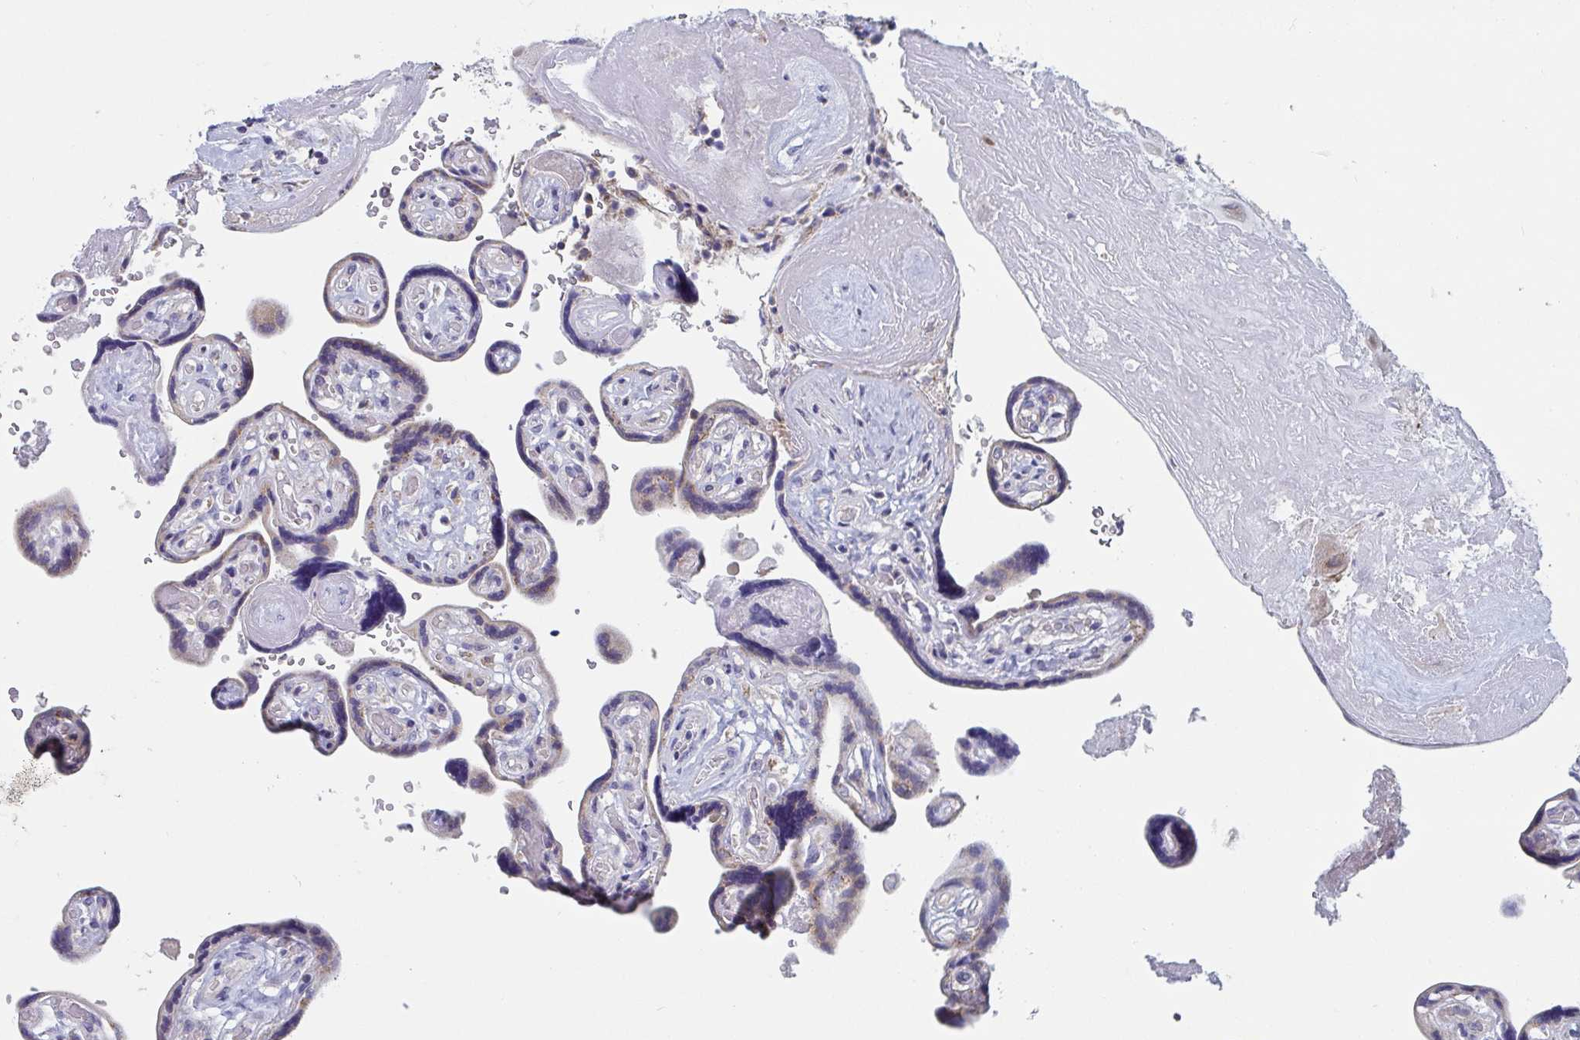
{"staining": {"intensity": "weak", "quantity": "25%-75%", "location": "cytoplasmic/membranous"}, "tissue": "placenta", "cell_type": "Trophoblastic cells", "image_type": "normal", "snomed": [{"axis": "morphology", "description": "Normal tissue, NOS"}, {"axis": "topography", "description": "Placenta"}], "caption": "Protein analysis of normal placenta displays weak cytoplasmic/membranous staining in about 25%-75% of trophoblastic cells.", "gene": "MRPL53", "patient": {"sex": "female", "age": 32}}